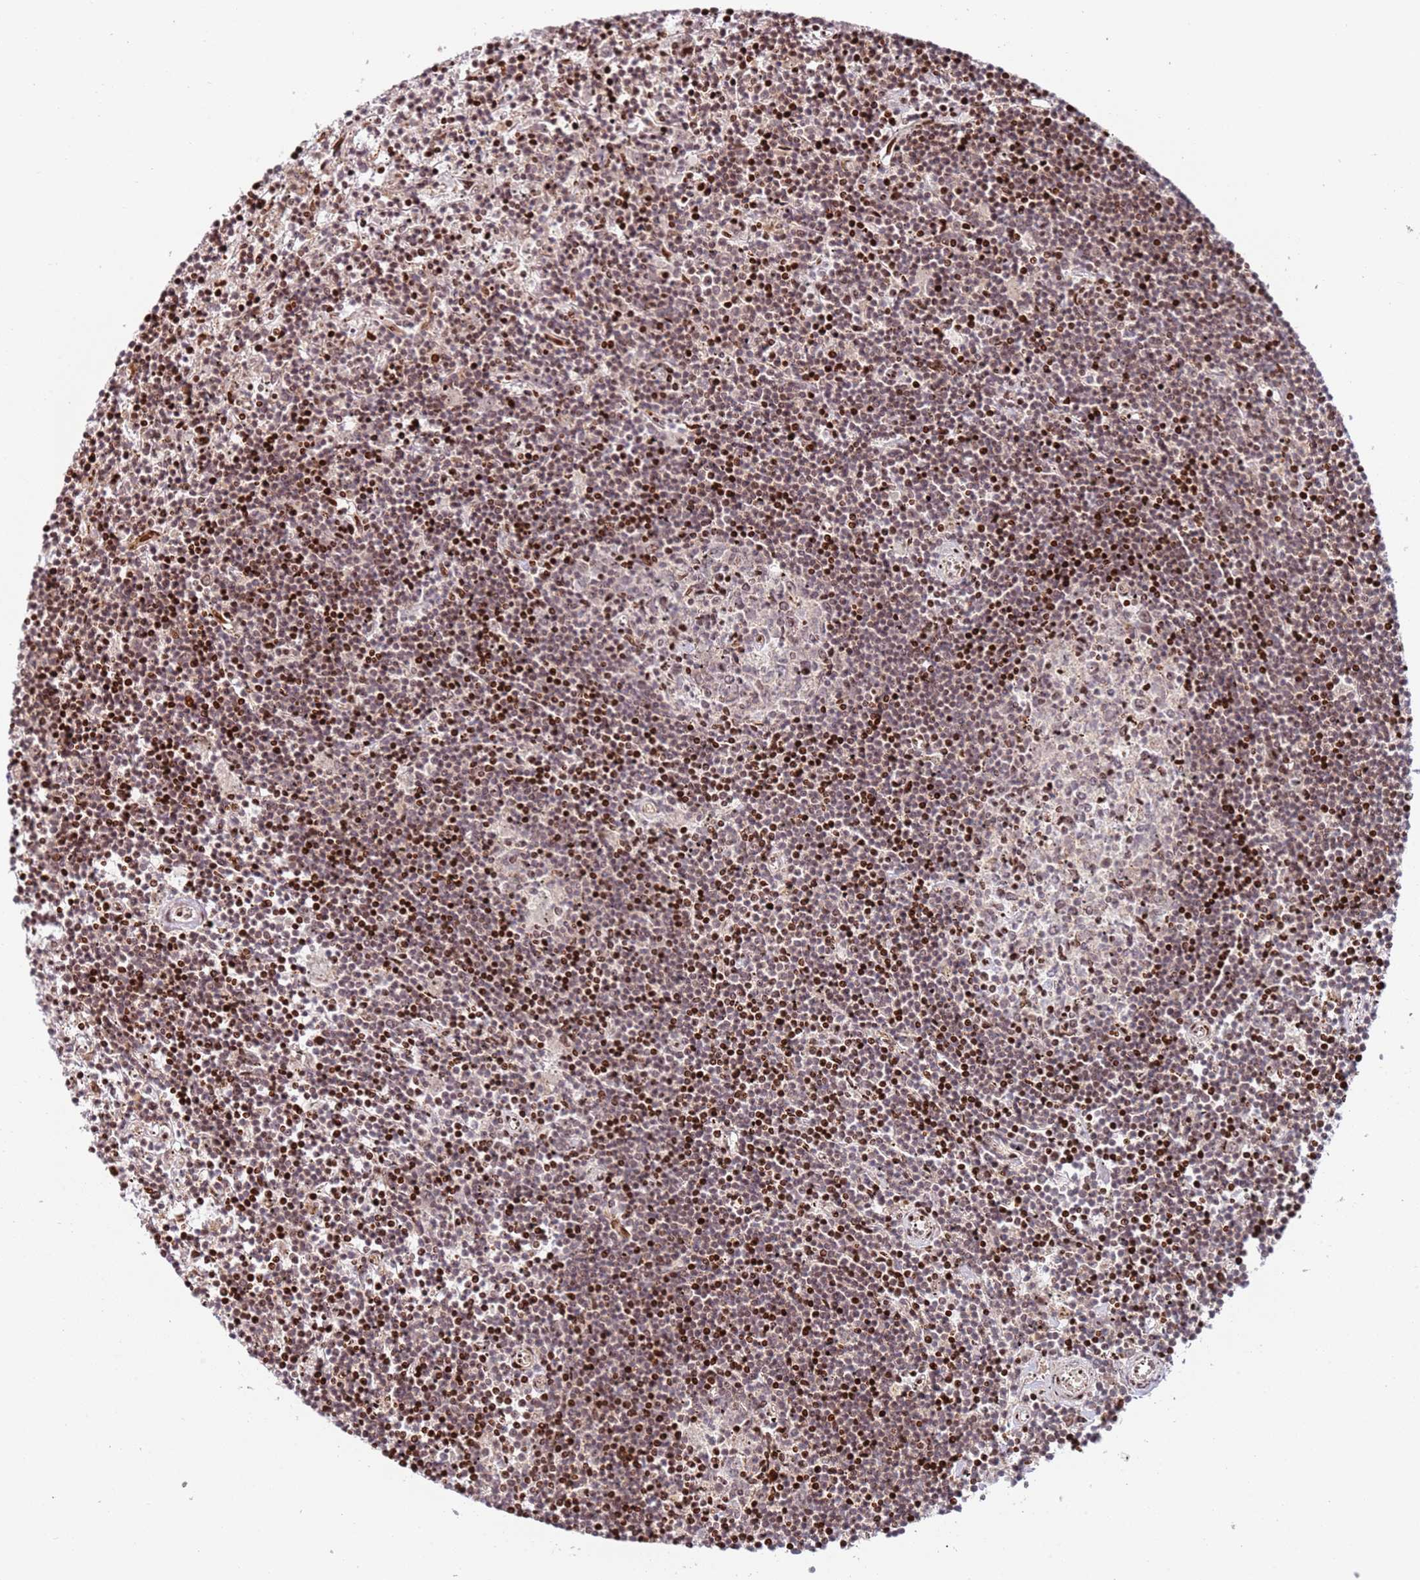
{"staining": {"intensity": "moderate", "quantity": "25%-75%", "location": "nuclear"}, "tissue": "lymphoma", "cell_type": "Tumor cells", "image_type": "cancer", "snomed": [{"axis": "morphology", "description": "Malignant lymphoma, non-Hodgkin's type, Low grade"}, {"axis": "topography", "description": "Spleen"}], "caption": "High-power microscopy captured an IHC histopathology image of lymphoma, revealing moderate nuclear positivity in approximately 25%-75% of tumor cells. The staining was performed using DAB (3,3'-diaminobenzidine) to visualize the protein expression in brown, while the nuclei were stained in blue with hematoxylin (Magnification: 20x).", "gene": "TMEM233", "patient": {"sex": "male", "age": 76}}